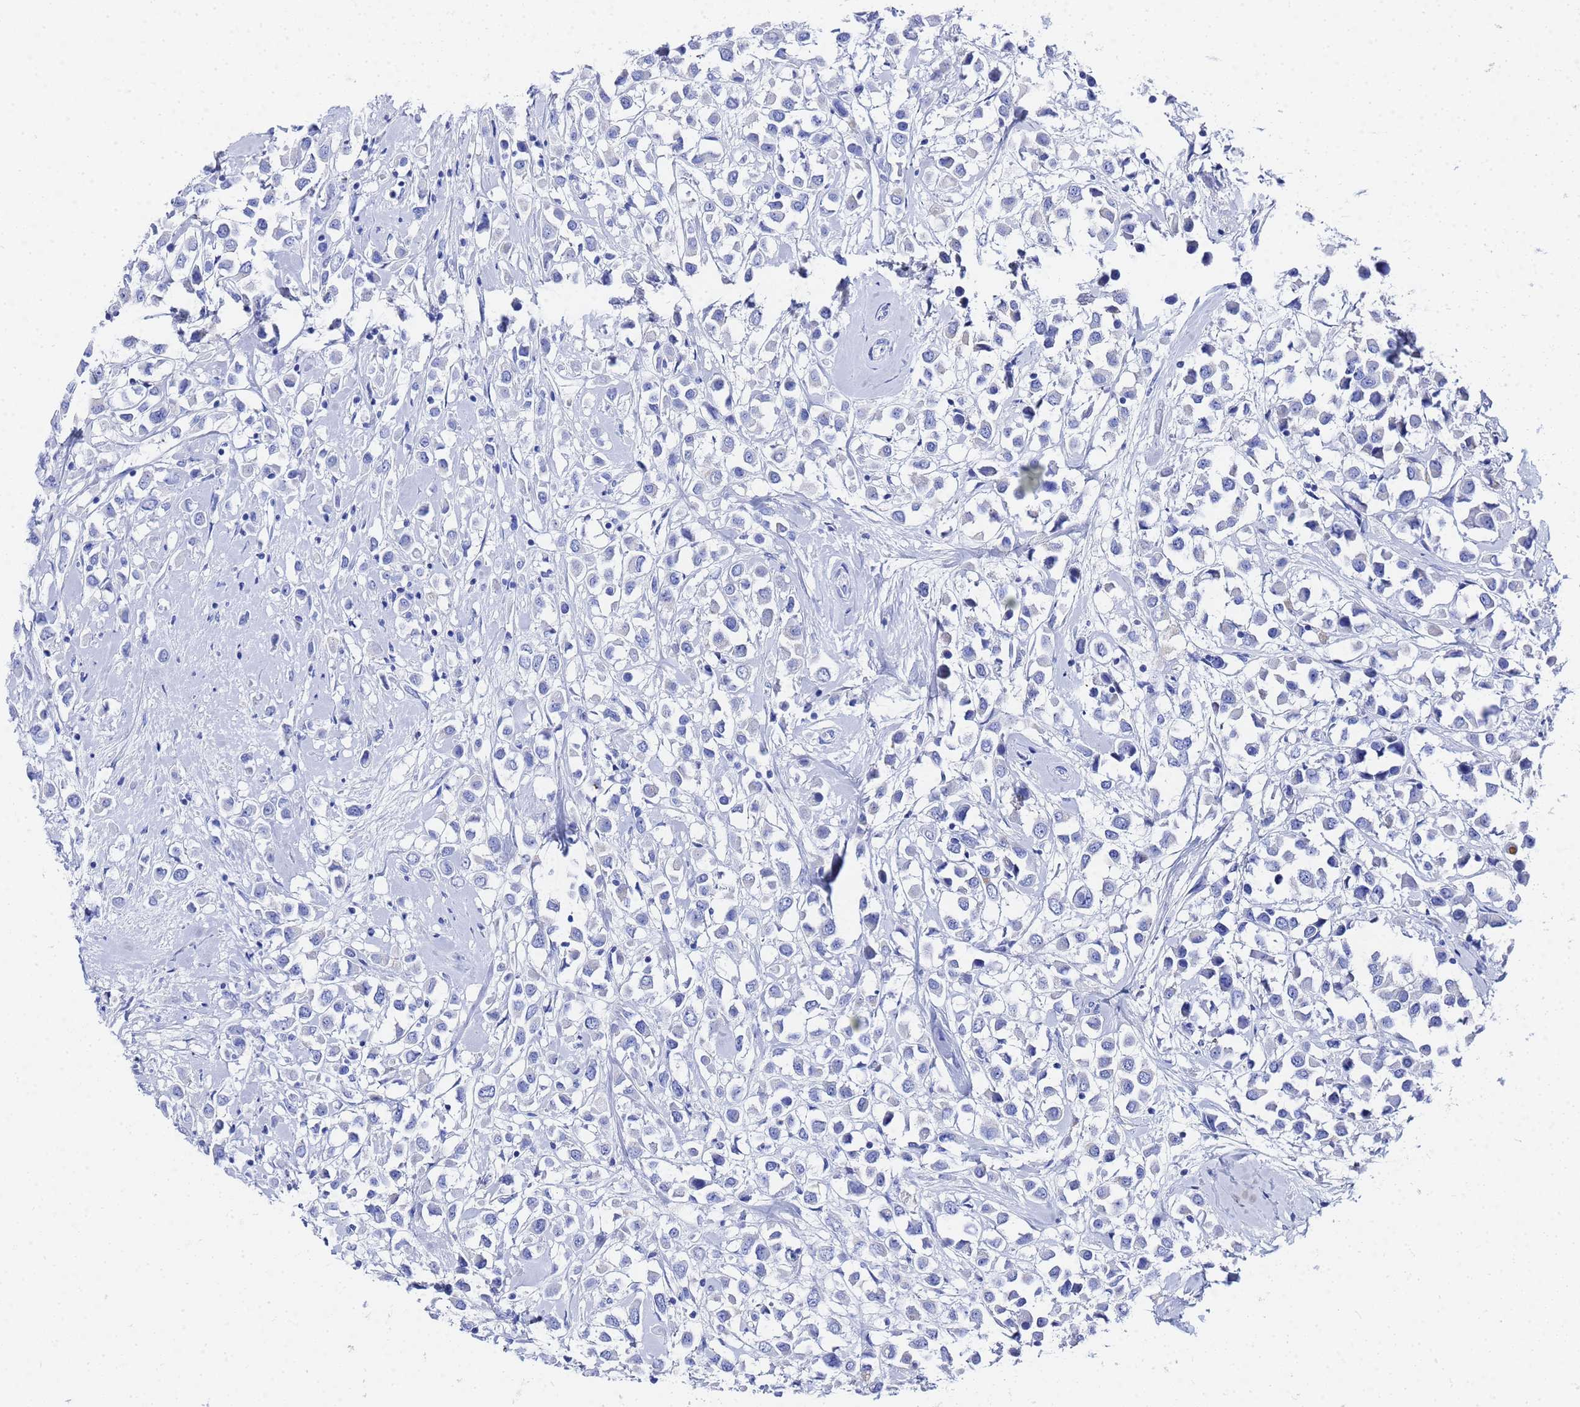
{"staining": {"intensity": "negative", "quantity": "none", "location": "none"}, "tissue": "breast cancer", "cell_type": "Tumor cells", "image_type": "cancer", "snomed": [{"axis": "morphology", "description": "Duct carcinoma"}, {"axis": "topography", "description": "Breast"}], "caption": "High power microscopy photomicrograph of an immunohistochemistry image of breast invasive ductal carcinoma, revealing no significant expression in tumor cells.", "gene": "GGT1", "patient": {"sex": "female", "age": 87}}